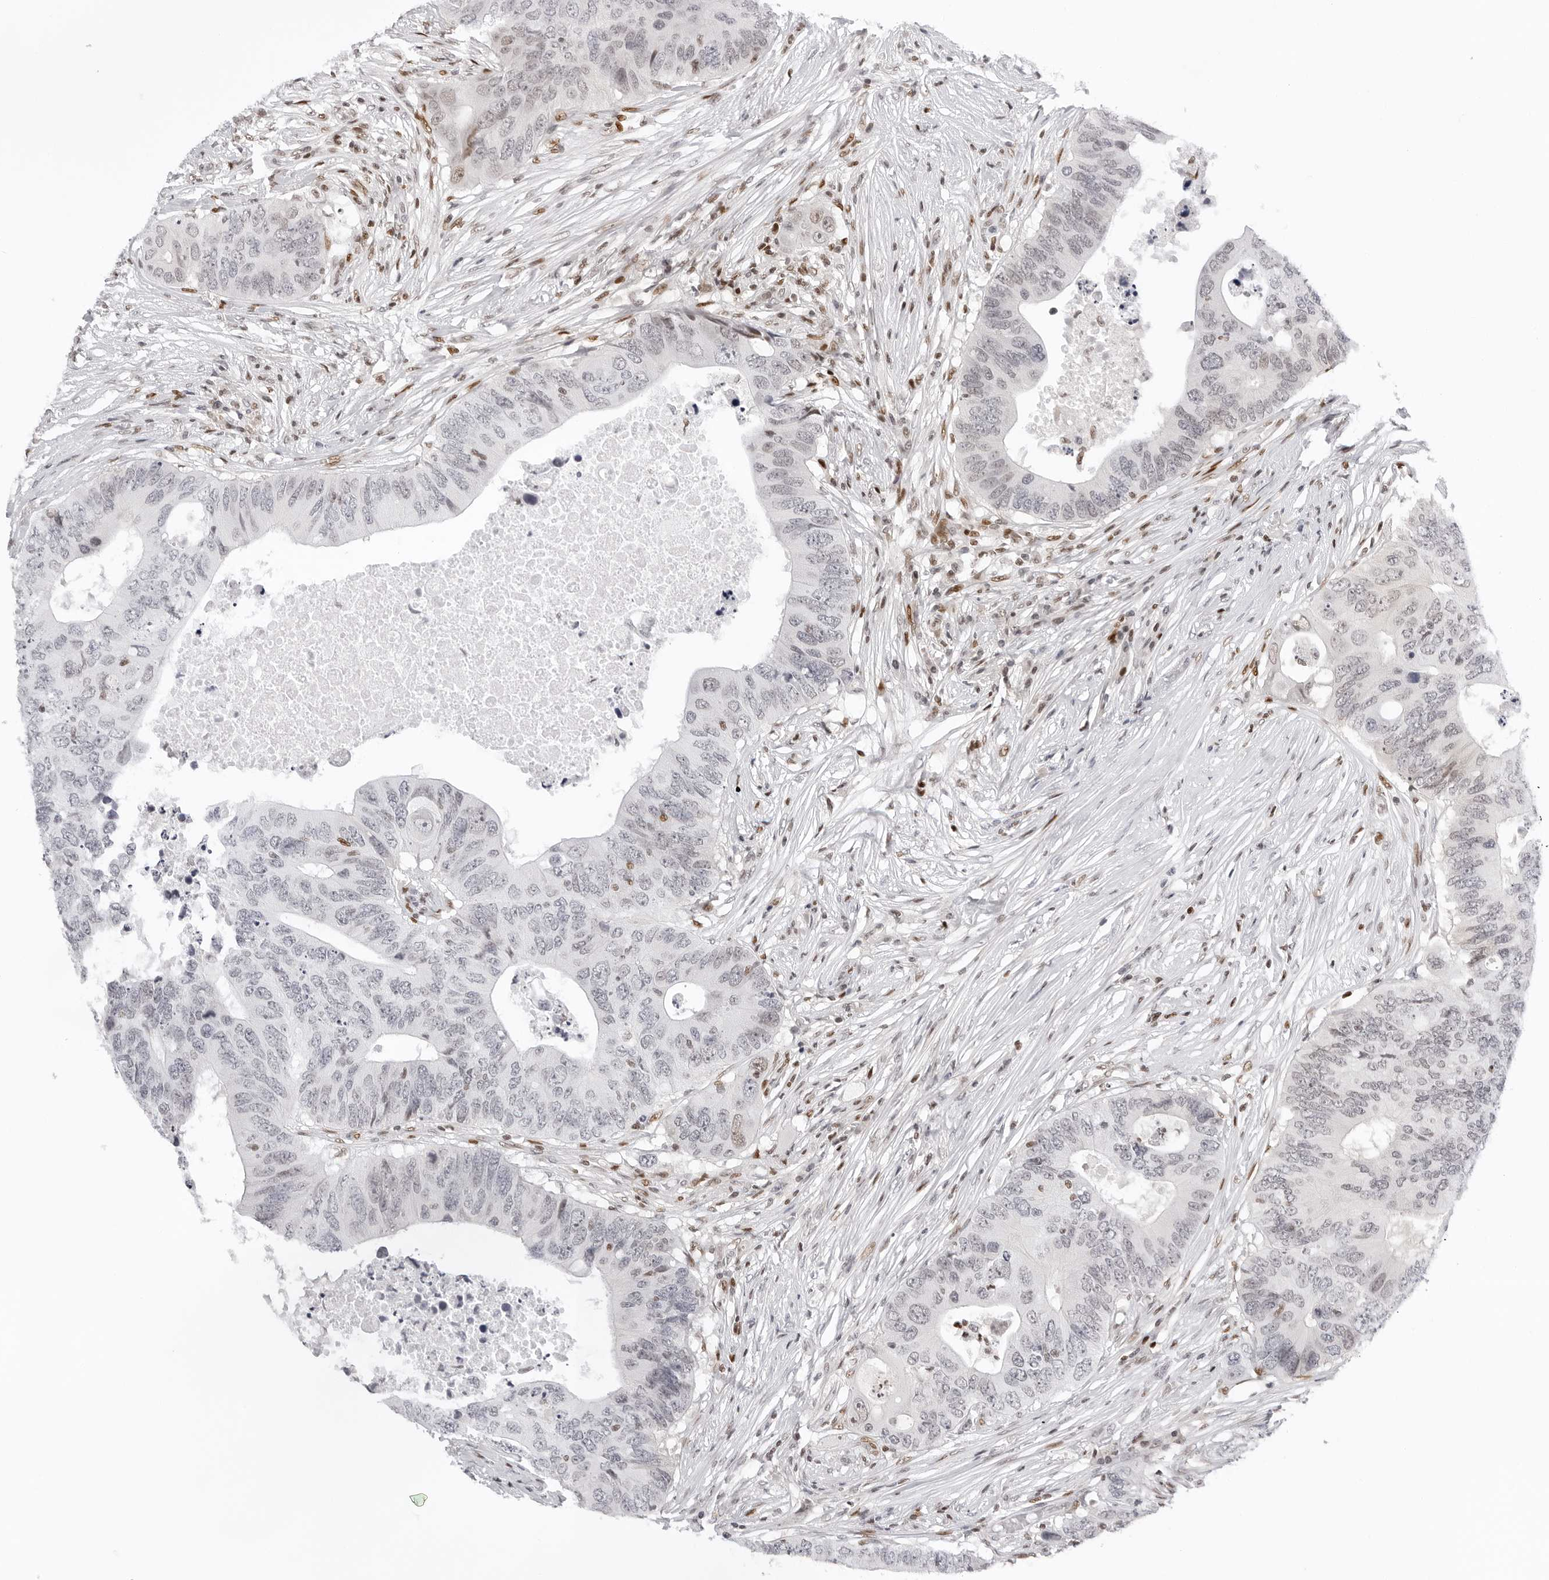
{"staining": {"intensity": "weak", "quantity": "<25%", "location": "nuclear"}, "tissue": "colorectal cancer", "cell_type": "Tumor cells", "image_type": "cancer", "snomed": [{"axis": "morphology", "description": "Adenocarcinoma, NOS"}, {"axis": "topography", "description": "Colon"}], "caption": "DAB (3,3'-diaminobenzidine) immunohistochemical staining of adenocarcinoma (colorectal) exhibits no significant positivity in tumor cells.", "gene": "OGG1", "patient": {"sex": "male", "age": 71}}